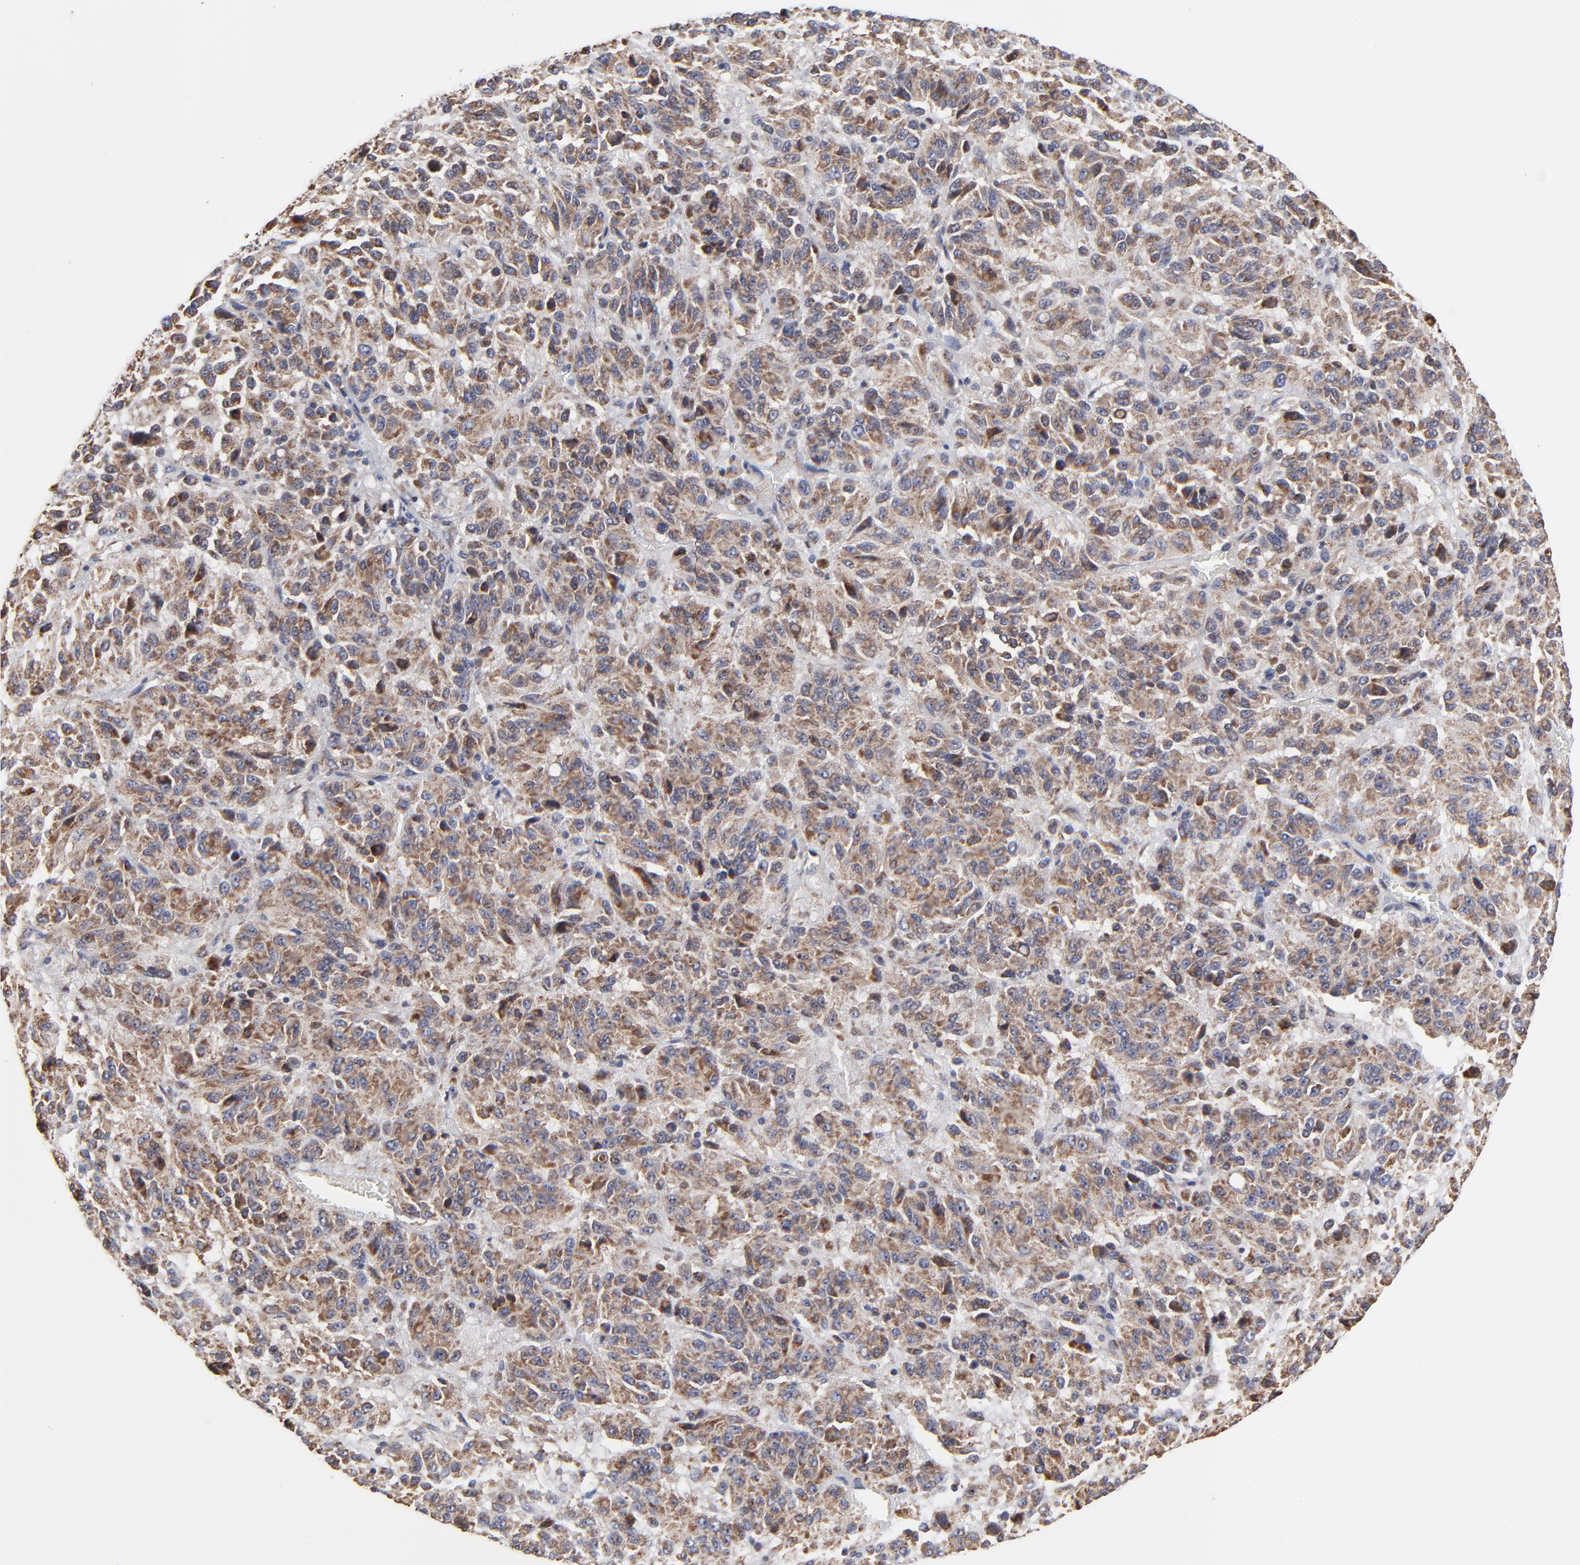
{"staining": {"intensity": "weak", "quantity": ">75%", "location": "cytoplasmic/membranous"}, "tissue": "melanoma", "cell_type": "Tumor cells", "image_type": "cancer", "snomed": [{"axis": "morphology", "description": "Malignant melanoma, Metastatic site"}, {"axis": "topography", "description": "Lung"}], "caption": "Tumor cells exhibit low levels of weak cytoplasmic/membranous expression in approximately >75% of cells in human malignant melanoma (metastatic site). (DAB (3,3'-diaminobenzidine) = brown stain, brightfield microscopy at high magnification).", "gene": "ZNF550", "patient": {"sex": "male", "age": 64}}